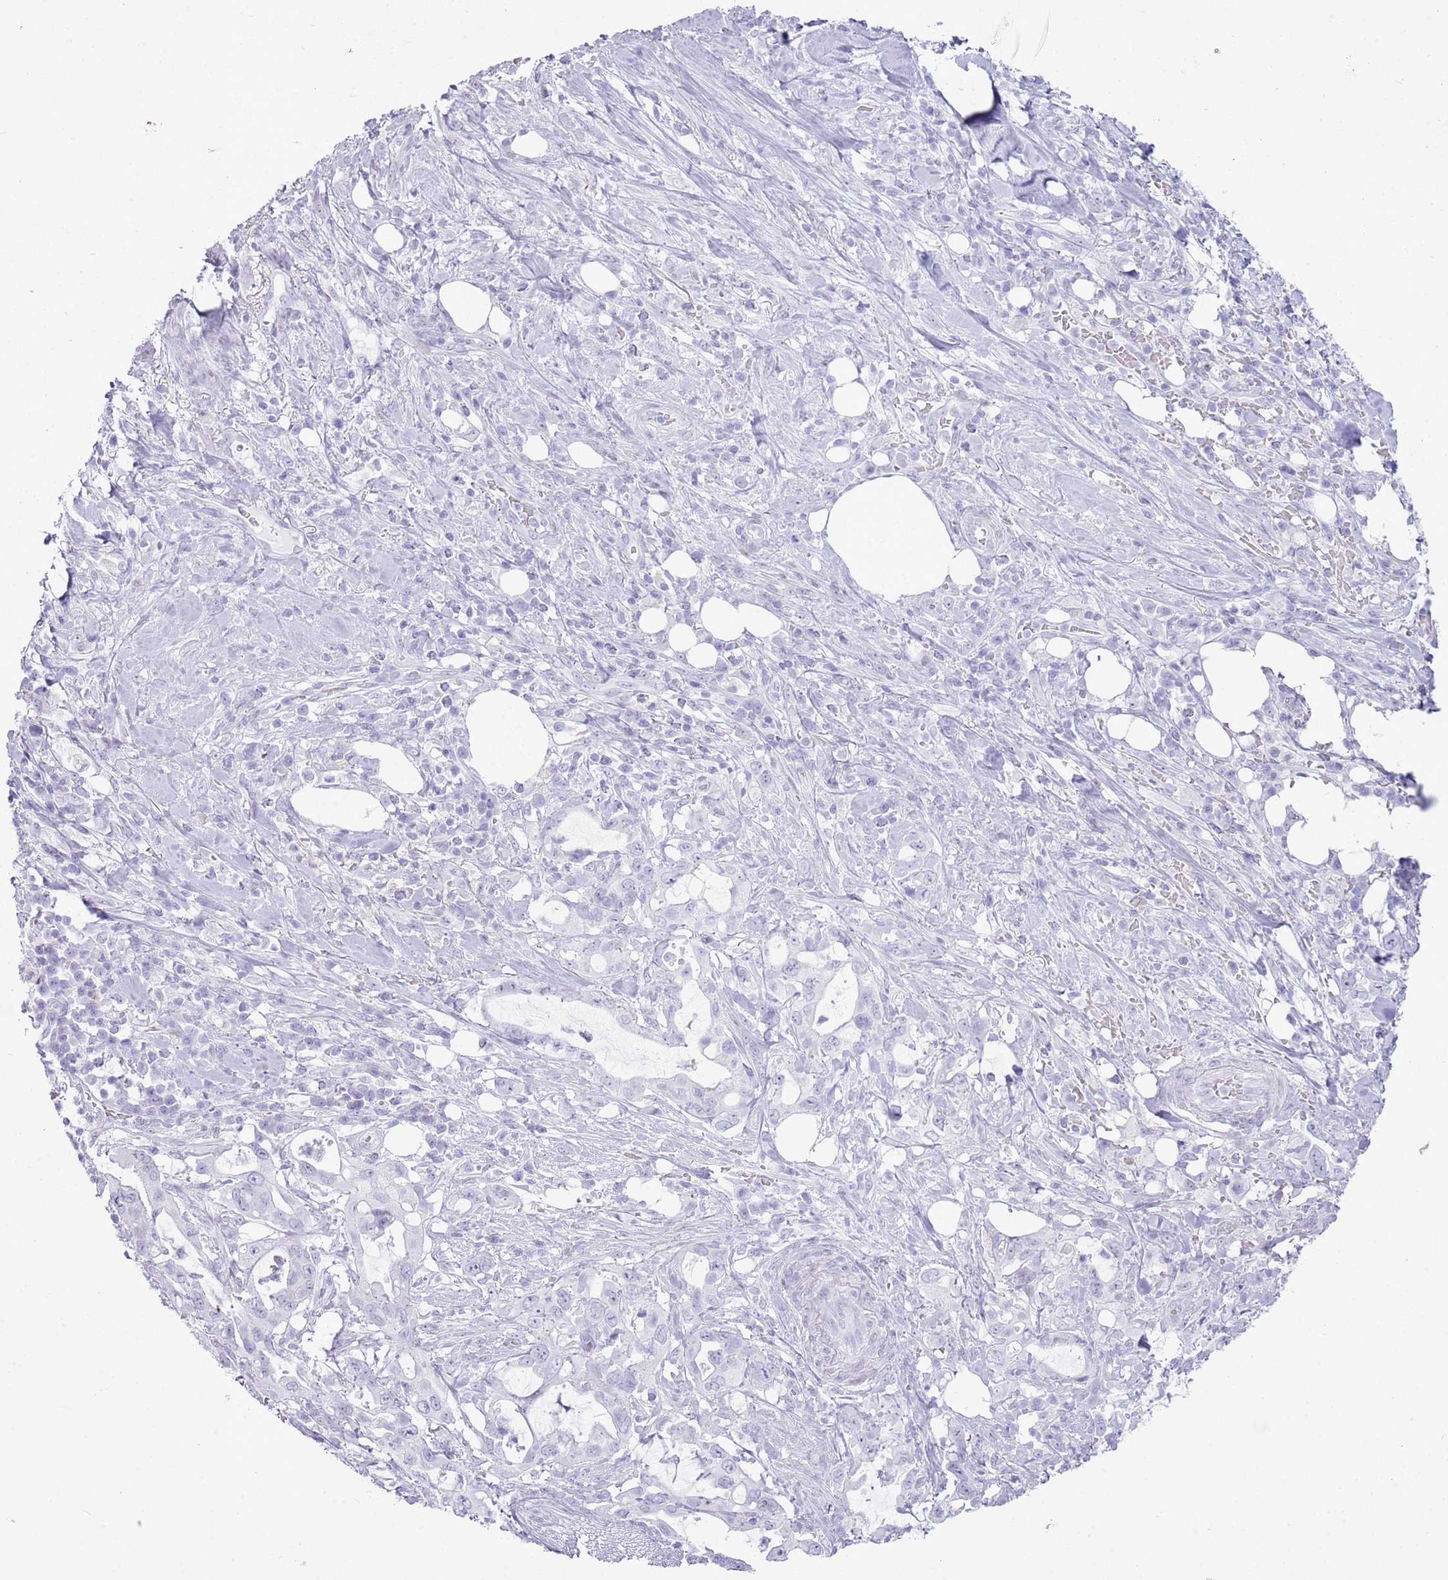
{"staining": {"intensity": "negative", "quantity": "none", "location": "none"}, "tissue": "pancreatic cancer", "cell_type": "Tumor cells", "image_type": "cancer", "snomed": [{"axis": "morphology", "description": "Adenocarcinoma, NOS"}, {"axis": "topography", "description": "Pancreas"}], "caption": "Image shows no protein expression in tumor cells of pancreatic cancer (adenocarcinoma) tissue. The staining is performed using DAB brown chromogen with nuclei counter-stained in using hematoxylin.", "gene": "ASIP", "patient": {"sex": "female", "age": 61}}